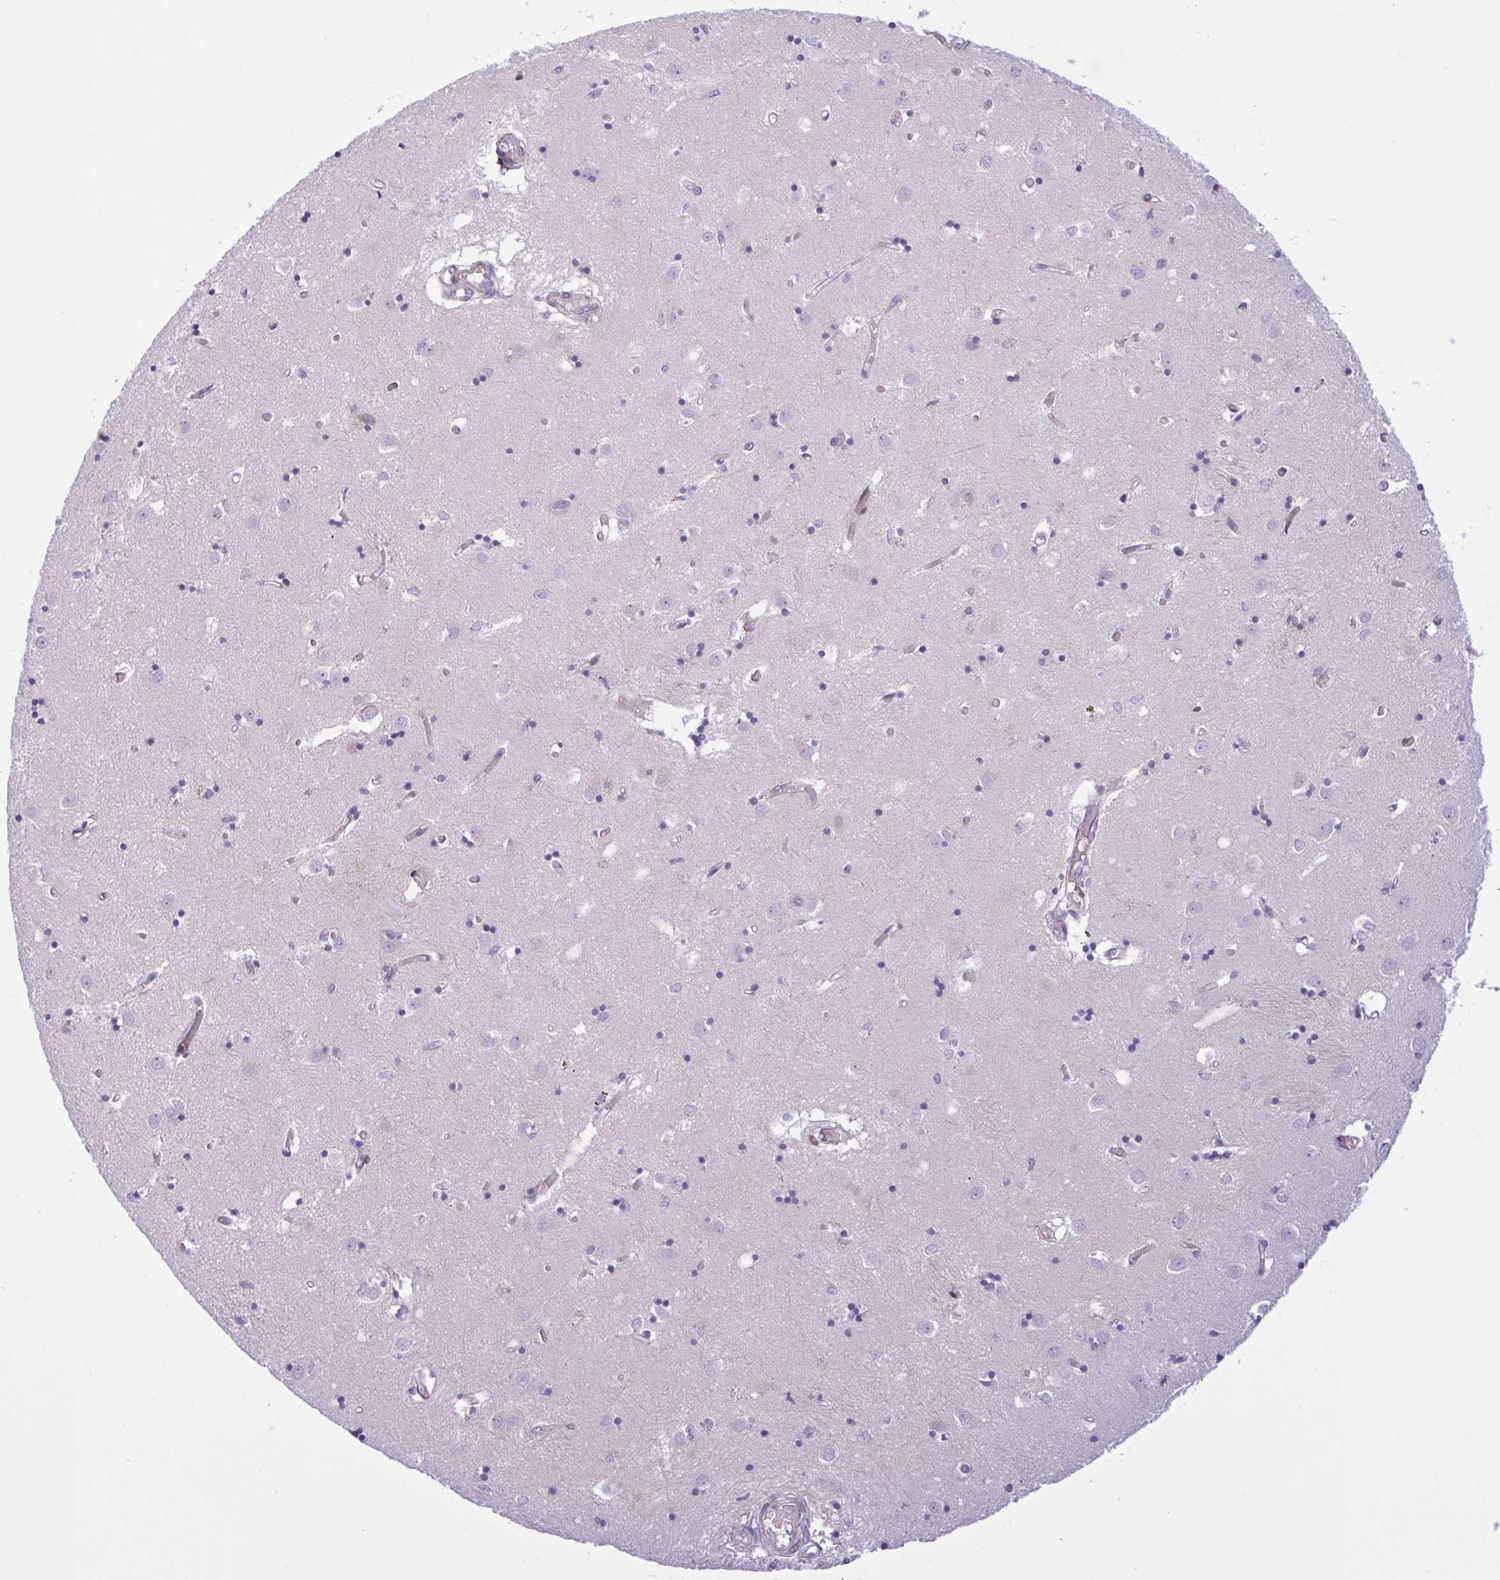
{"staining": {"intensity": "negative", "quantity": "none", "location": "none"}, "tissue": "caudate", "cell_type": "Glial cells", "image_type": "normal", "snomed": [{"axis": "morphology", "description": "Normal tissue, NOS"}, {"axis": "topography", "description": "Lateral ventricle wall"}], "caption": "An immunohistochemistry (IHC) histopathology image of benign caudate is shown. There is no staining in glial cells of caudate. Nuclei are stained in blue.", "gene": "AHCYL2", "patient": {"sex": "male", "age": 70}}